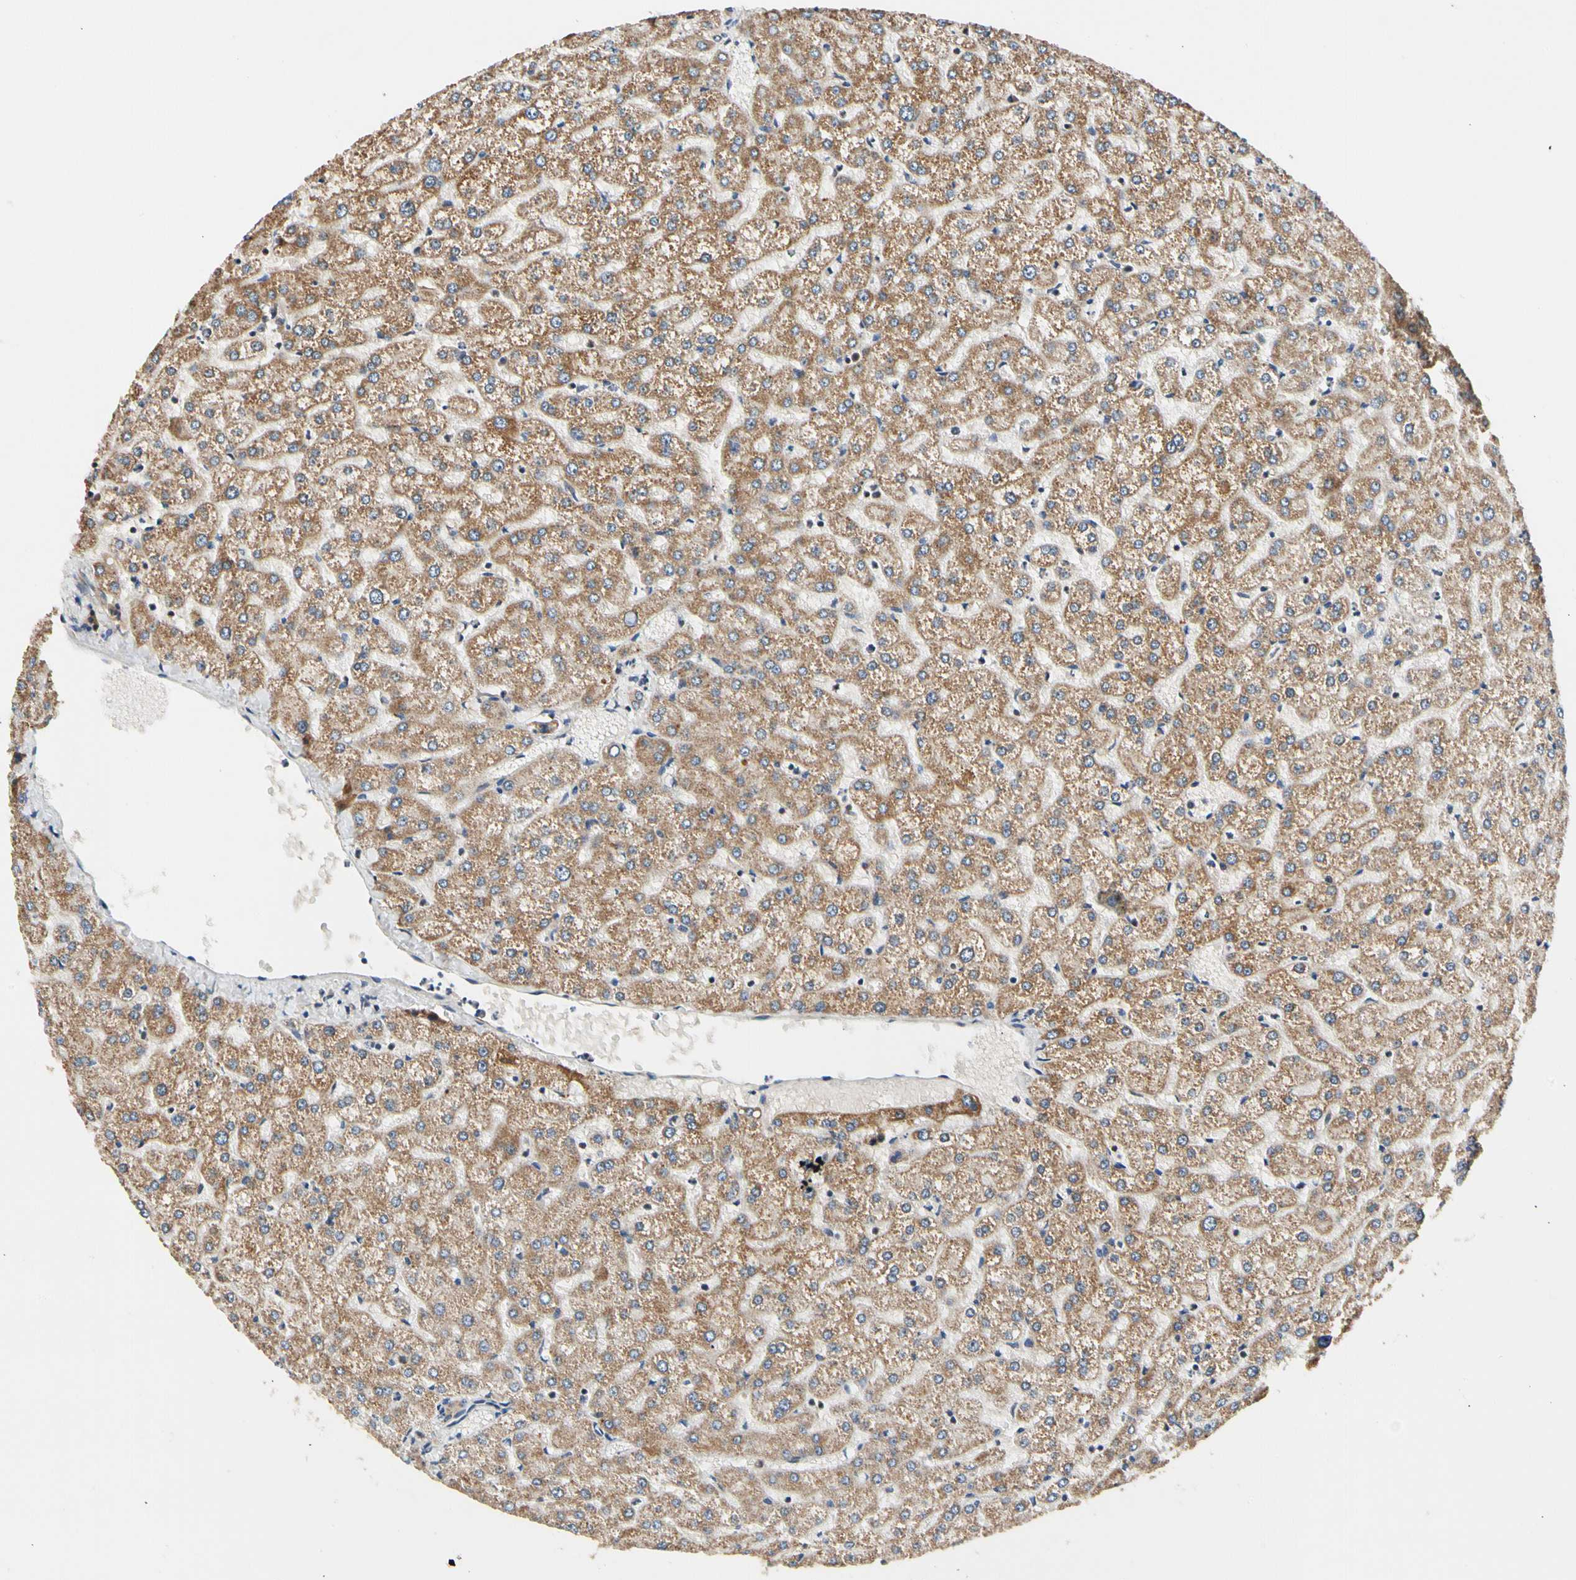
{"staining": {"intensity": "moderate", "quantity": ">75%", "location": "cytoplasmic/membranous"}, "tissue": "liver", "cell_type": "Cholangiocytes", "image_type": "normal", "snomed": [{"axis": "morphology", "description": "Normal tissue, NOS"}, {"axis": "topography", "description": "Liver"}], "caption": "Immunohistochemistry of benign human liver shows medium levels of moderate cytoplasmic/membranous expression in about >75% of cholangiocytes. (IHC, brightfield microscopy, high magnification).", "gene": "KHDC4", "patient": {"sex": "female", "age": 32}}